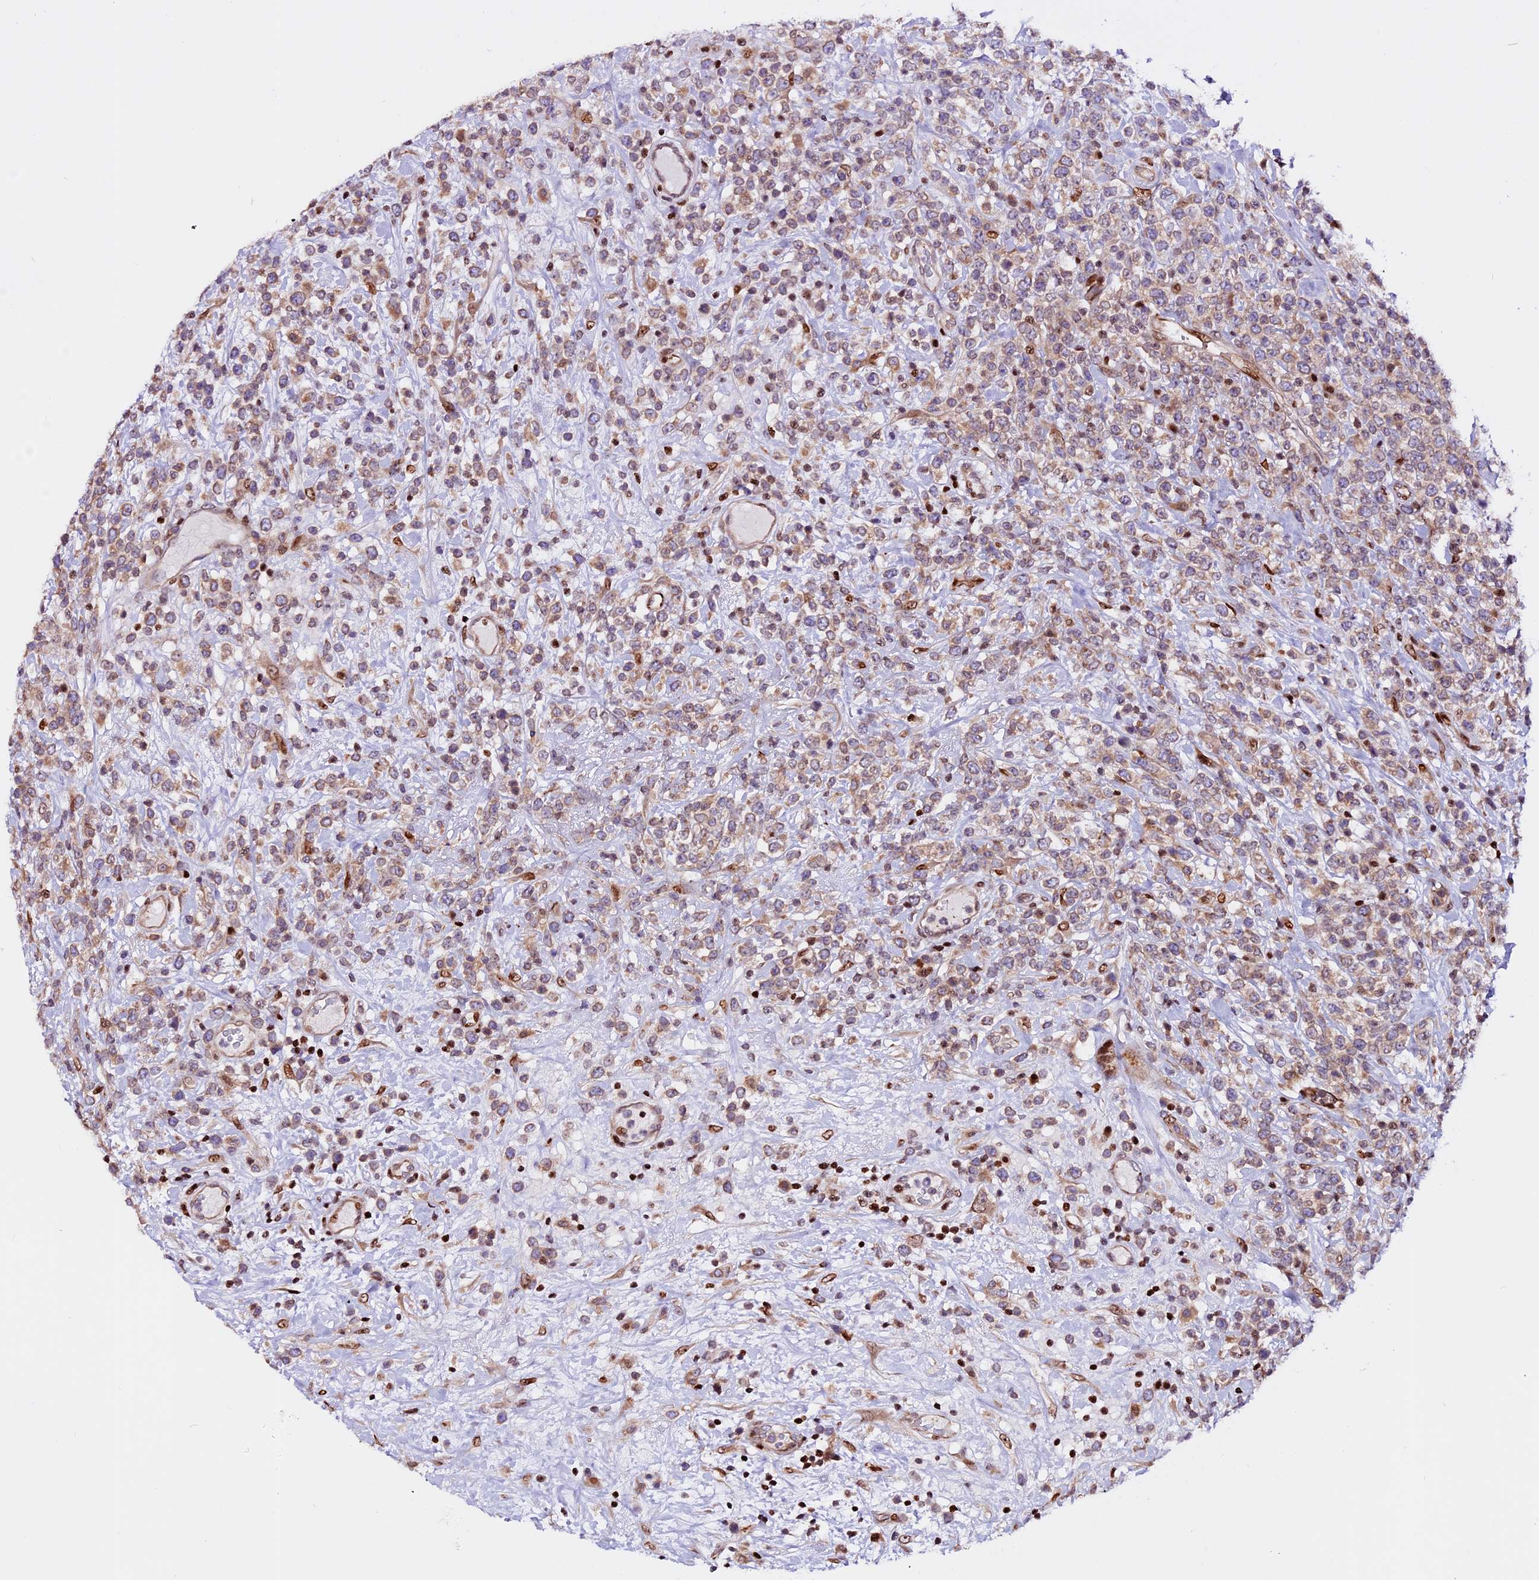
{"staining": {"intensity": "weak", "quantity": "25%-75%", "location": "cytoplasmic/membranous"}, "tissue": "lymphoma", "cell_type": "Tumor cells", "image_type": "cancer", "snomed": [{"axis": "morphology", "description": "Malignant lymphoma, non-Hodgkin's type, High grade"}, {"axis": "topography", "description": "Colon"}], "caption": "Immunohistochemistry of human lymphoma displays low levels of weak cytoplasmic/membranous positivity in about 25%-75% of tumor cells.", "gene": "RINL", "patient": {"sex": "female", "age": 53}}